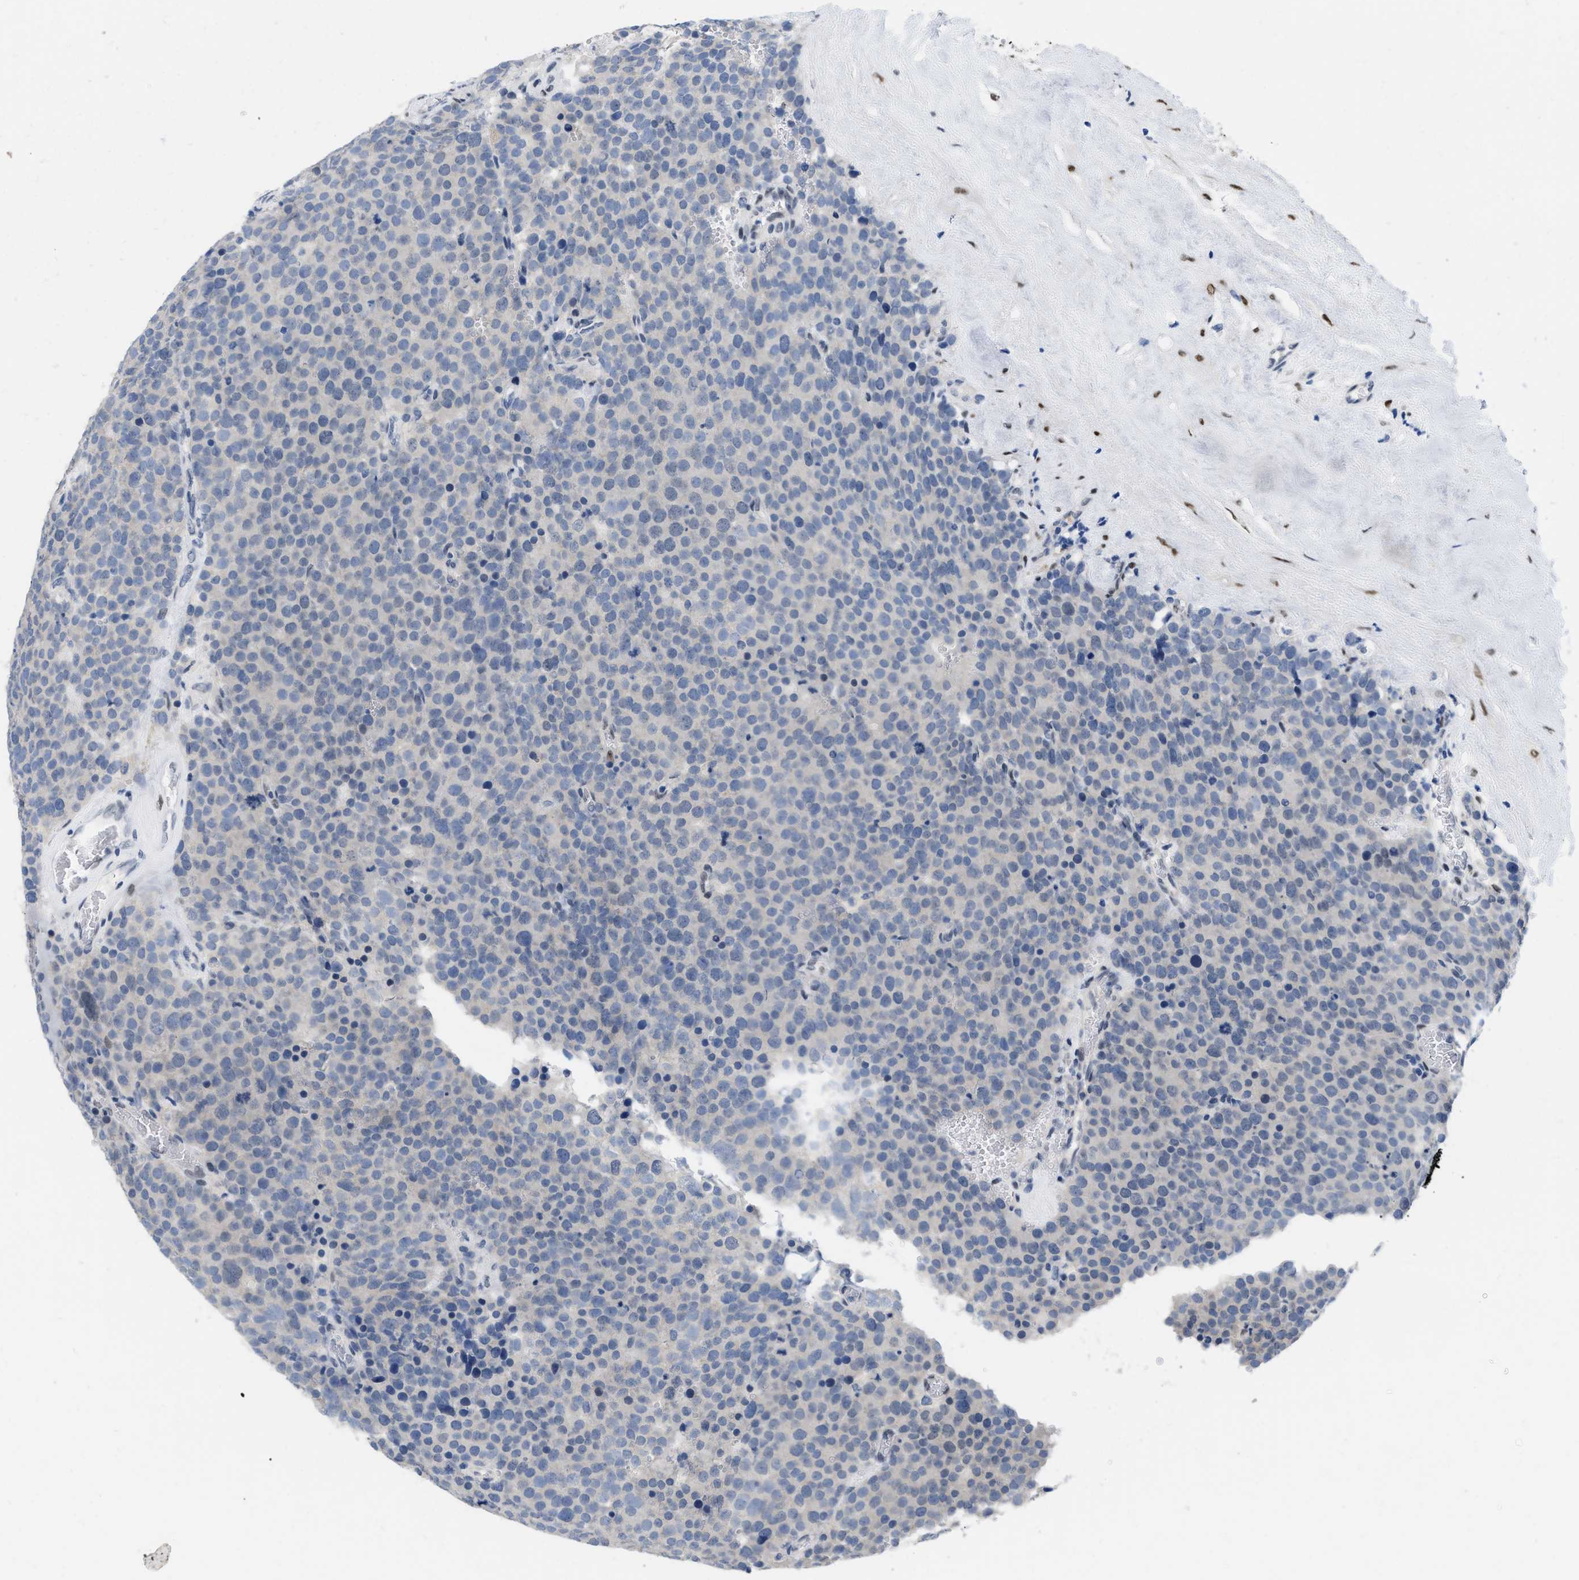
{"staining": {"intensity": "negative", "quantity": "none", "location": "none"}, "tissue": "testis cancer", "cell_type": "Tumor cells", "image_type": "cancer", "snomed": [{"axis": "morphology", "description": "Normal tissue, NOS"}, {"axis": "morphology", "description": "Seminoma, NOS"}, {"axis": "topography", "description": "Testis"}], "caption": "An image of human seminoma (testis) is negative for staining in tumor cells.", "gene": "NFIX", "patient": {"sex": "male", "age": 71}}